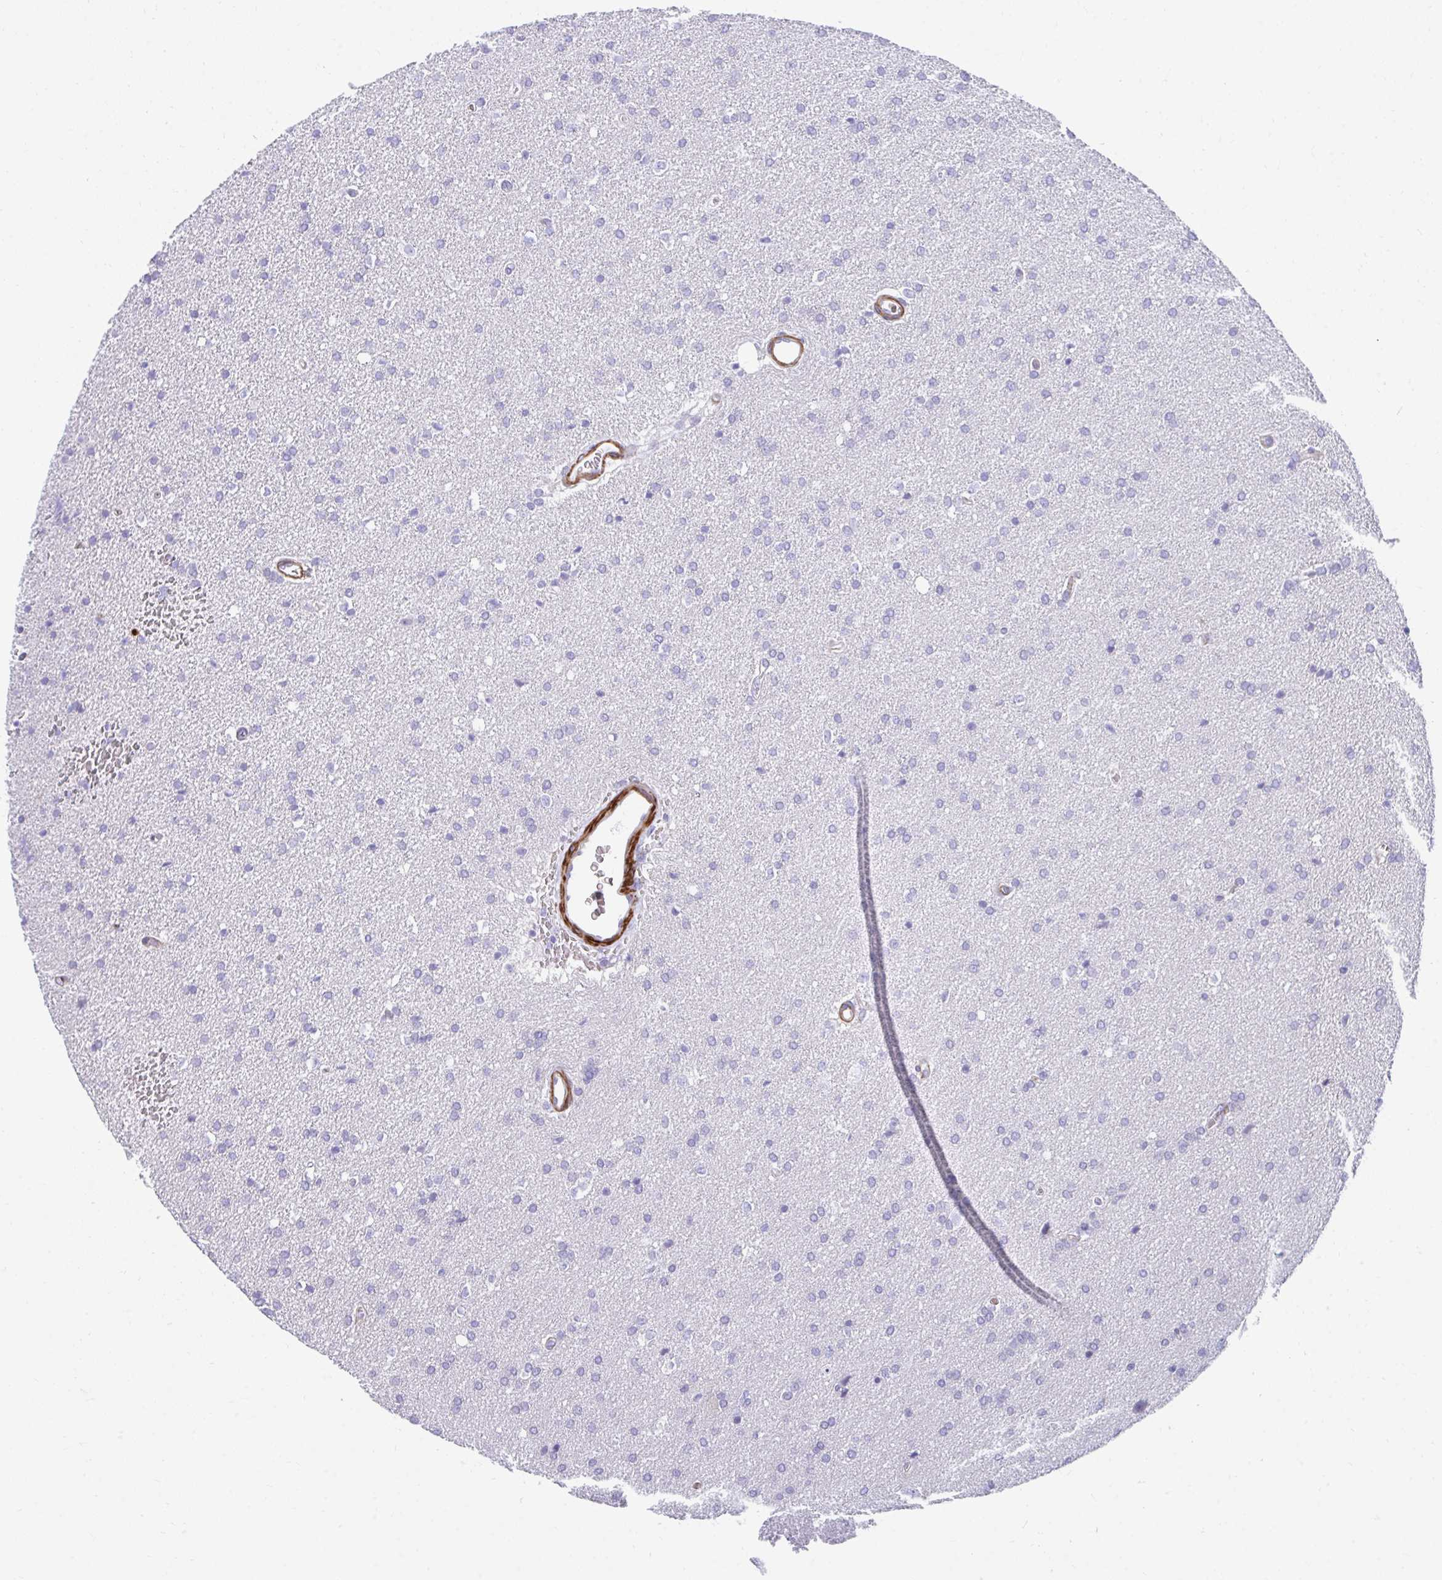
{"staining": {"intensity": "negative", "quantity": "none", "location": "none"}, "tissue": "glioma", "cell_type": "Tumor cells", "image_type": "cancer", "snomed": [{"axis": "morphology", "description": "Glioma, malignant, Low grade"}, {"axis": "topography", "description": "Brain"}], "caption": "Glioma stained for a protein using immunohistochemistry reveals no staining tumor cells.", "gene": "CSTB", "patient": {"sex": "female", "age": 34}}